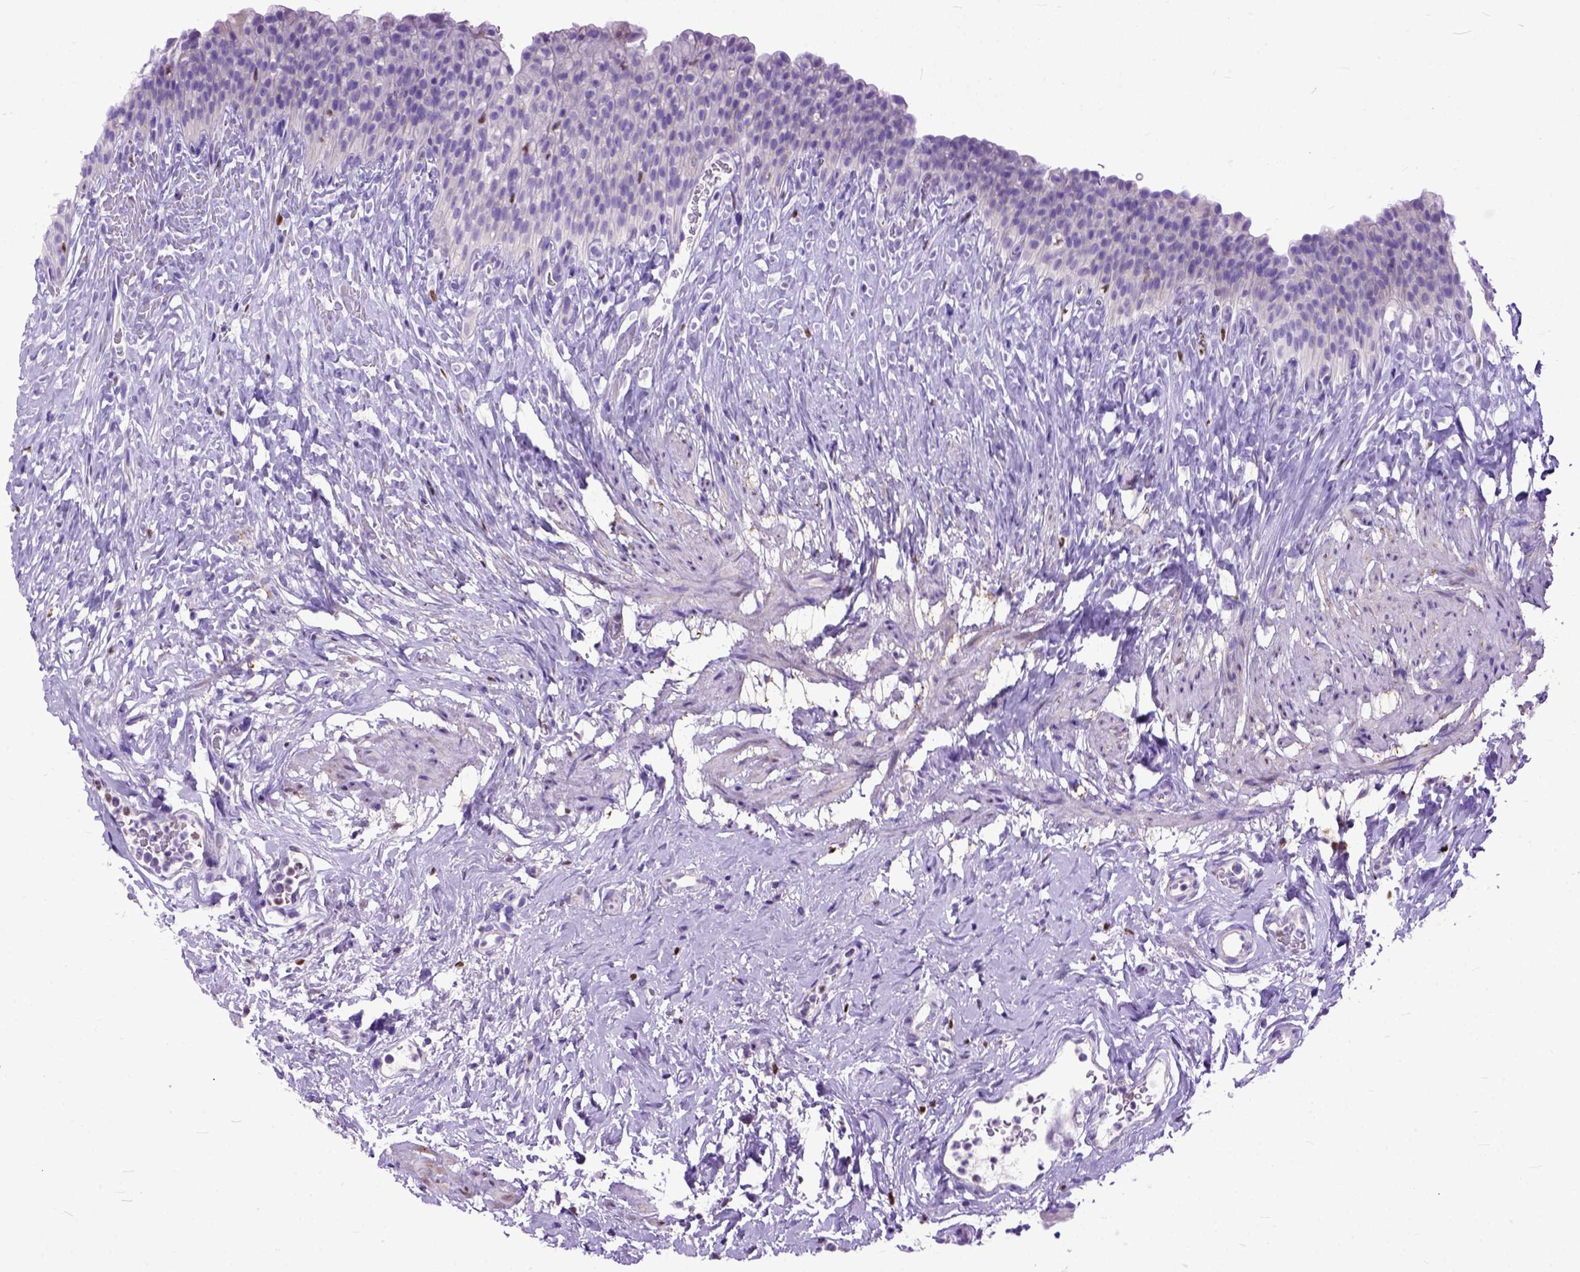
{"staining": {"intensity": "negative", "quantity": "none", "location": "none"}, "tissue": "urinary bladder", "cell_type": "Urothelial cells", "image_type": "normal", "snomed": [{"axis": "morphology", "description": "Normal tissue, NOS"}, {"axis": "topography", "description": "Urinary bladder"}, {"axis": "topography", "description": "Prostate"}], "caption": "An immunohistochemistry (IHC) image of unremarkable urinary bladder is shown. There is no staining in urothelial cells of urinary bladder.", "gene": "CRB1", "patient": {"sex": "male", "age": 76}}